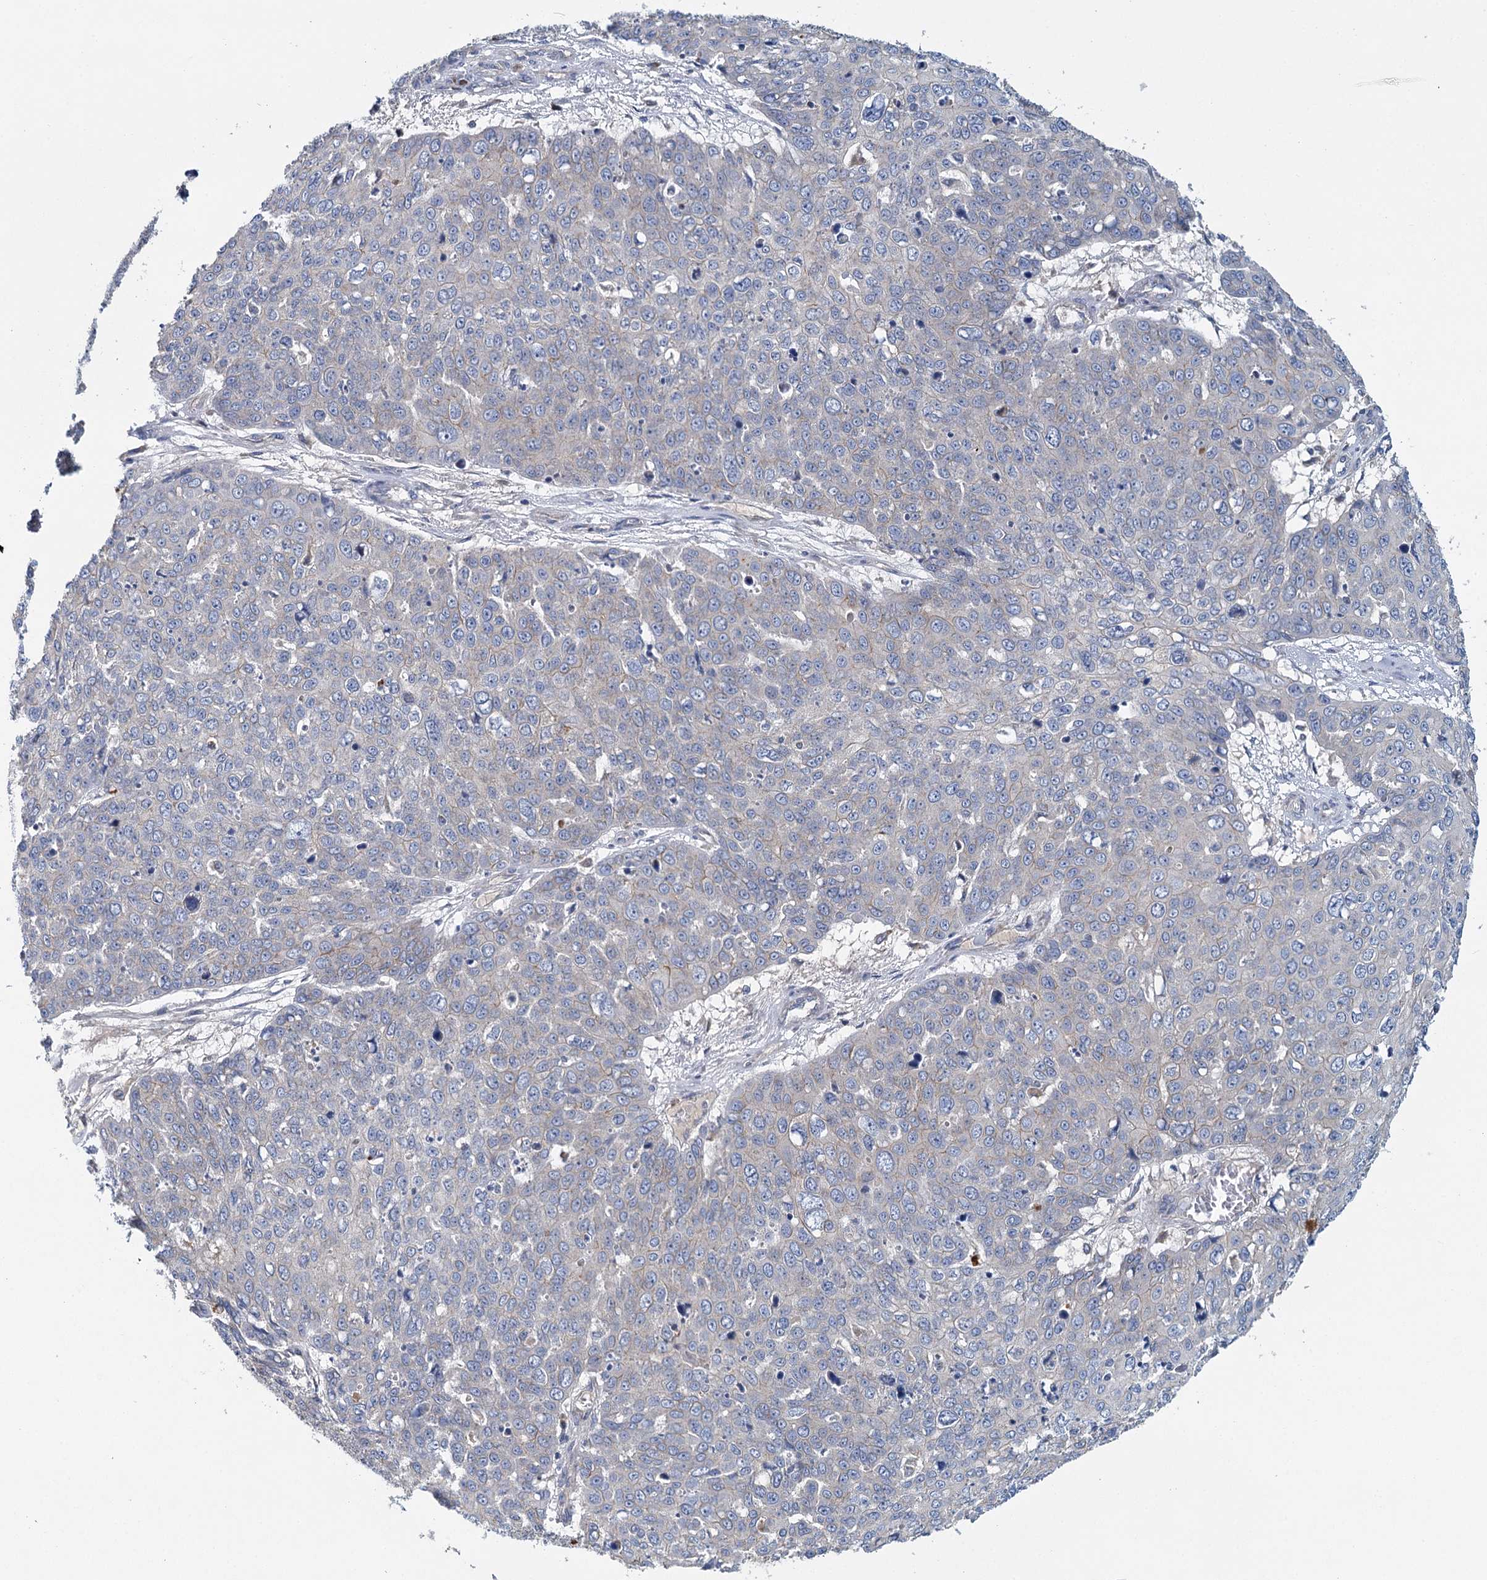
{"staining": {"intensity": "negative", "quantity": "none", "location": "none"}, "tissue": "skin cancer", "cell_type": "Tumor cells", "image_type": "cancer", "snomed": [{"axis": "morphology", "description": "Squamous cell carcinoma, NOS"}, {"axis": "topography", "description": "Skin"}], "caption": "Skin cancer stained for a protein using immunohistochemistry (IHC) displays no expression tumor cells.", "gene": "ANKRD16", "patient": {"sex": "male", "age": 71}}